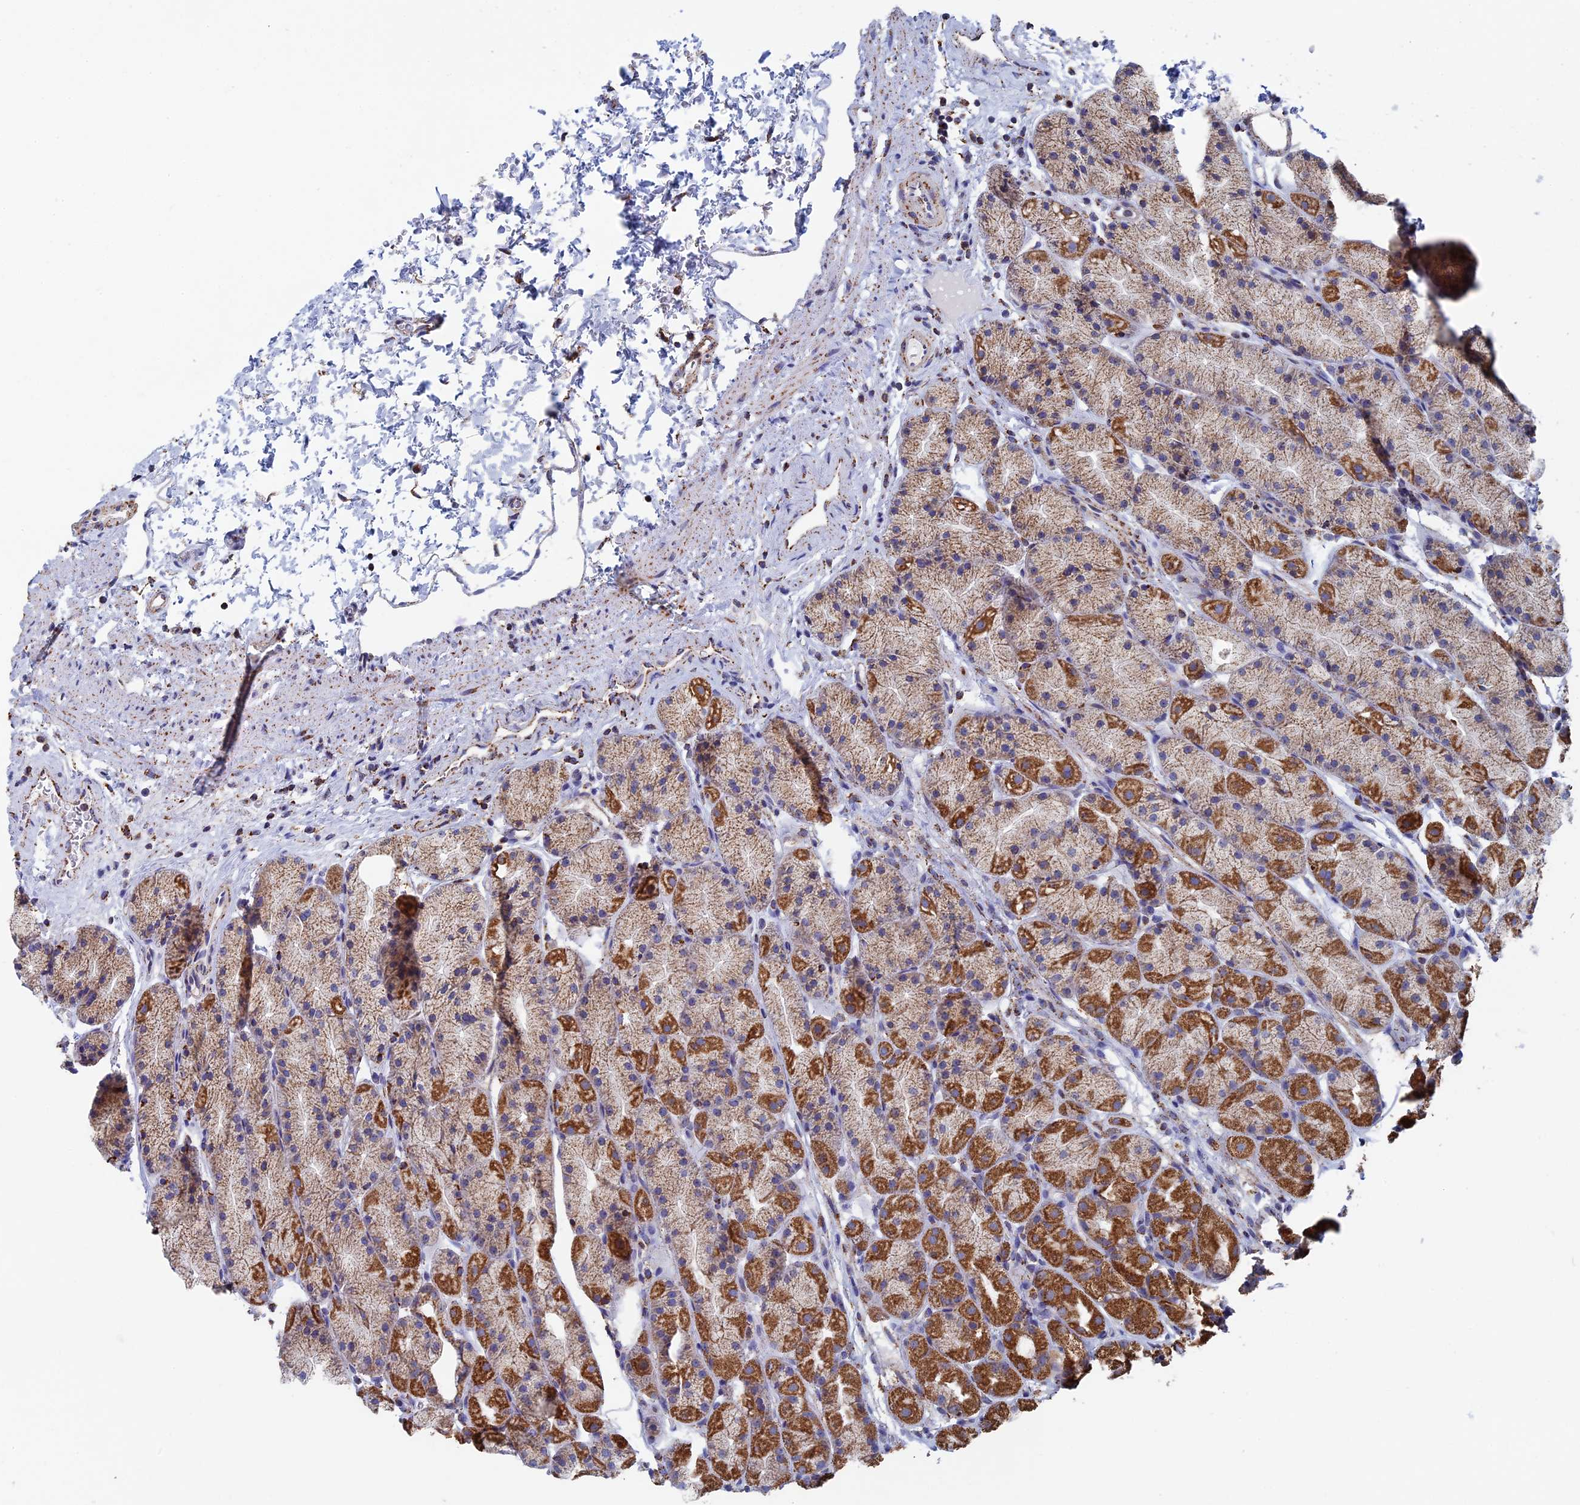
{"staining": {"intensity": "strong", "quantity": ">75%", "location": "cytoplasmic/membranous"}, "tissue": "stomach", "cell_type": "Glandular cells", "image_type": "normal", "snomed": [{"axis": "morphology", "description": "Normal tissue, NOS"}, {"axis": "topography", "description": "Stomach, upper"}, {"axis": "topography", "description": "Stomach"}], "caption": "IHC of unremarkable stomach shows high levels of strong cytoplasmic/membranous expression in approximately >75% of glandular cells. The staining was performed using DAB to visualize the protein expression in brown, while the nuclei were stained in blue with hematoxylin (Magnification: 20x).", "gene": "SEC24D", "patient": {"sex": "male", "age": 47}}